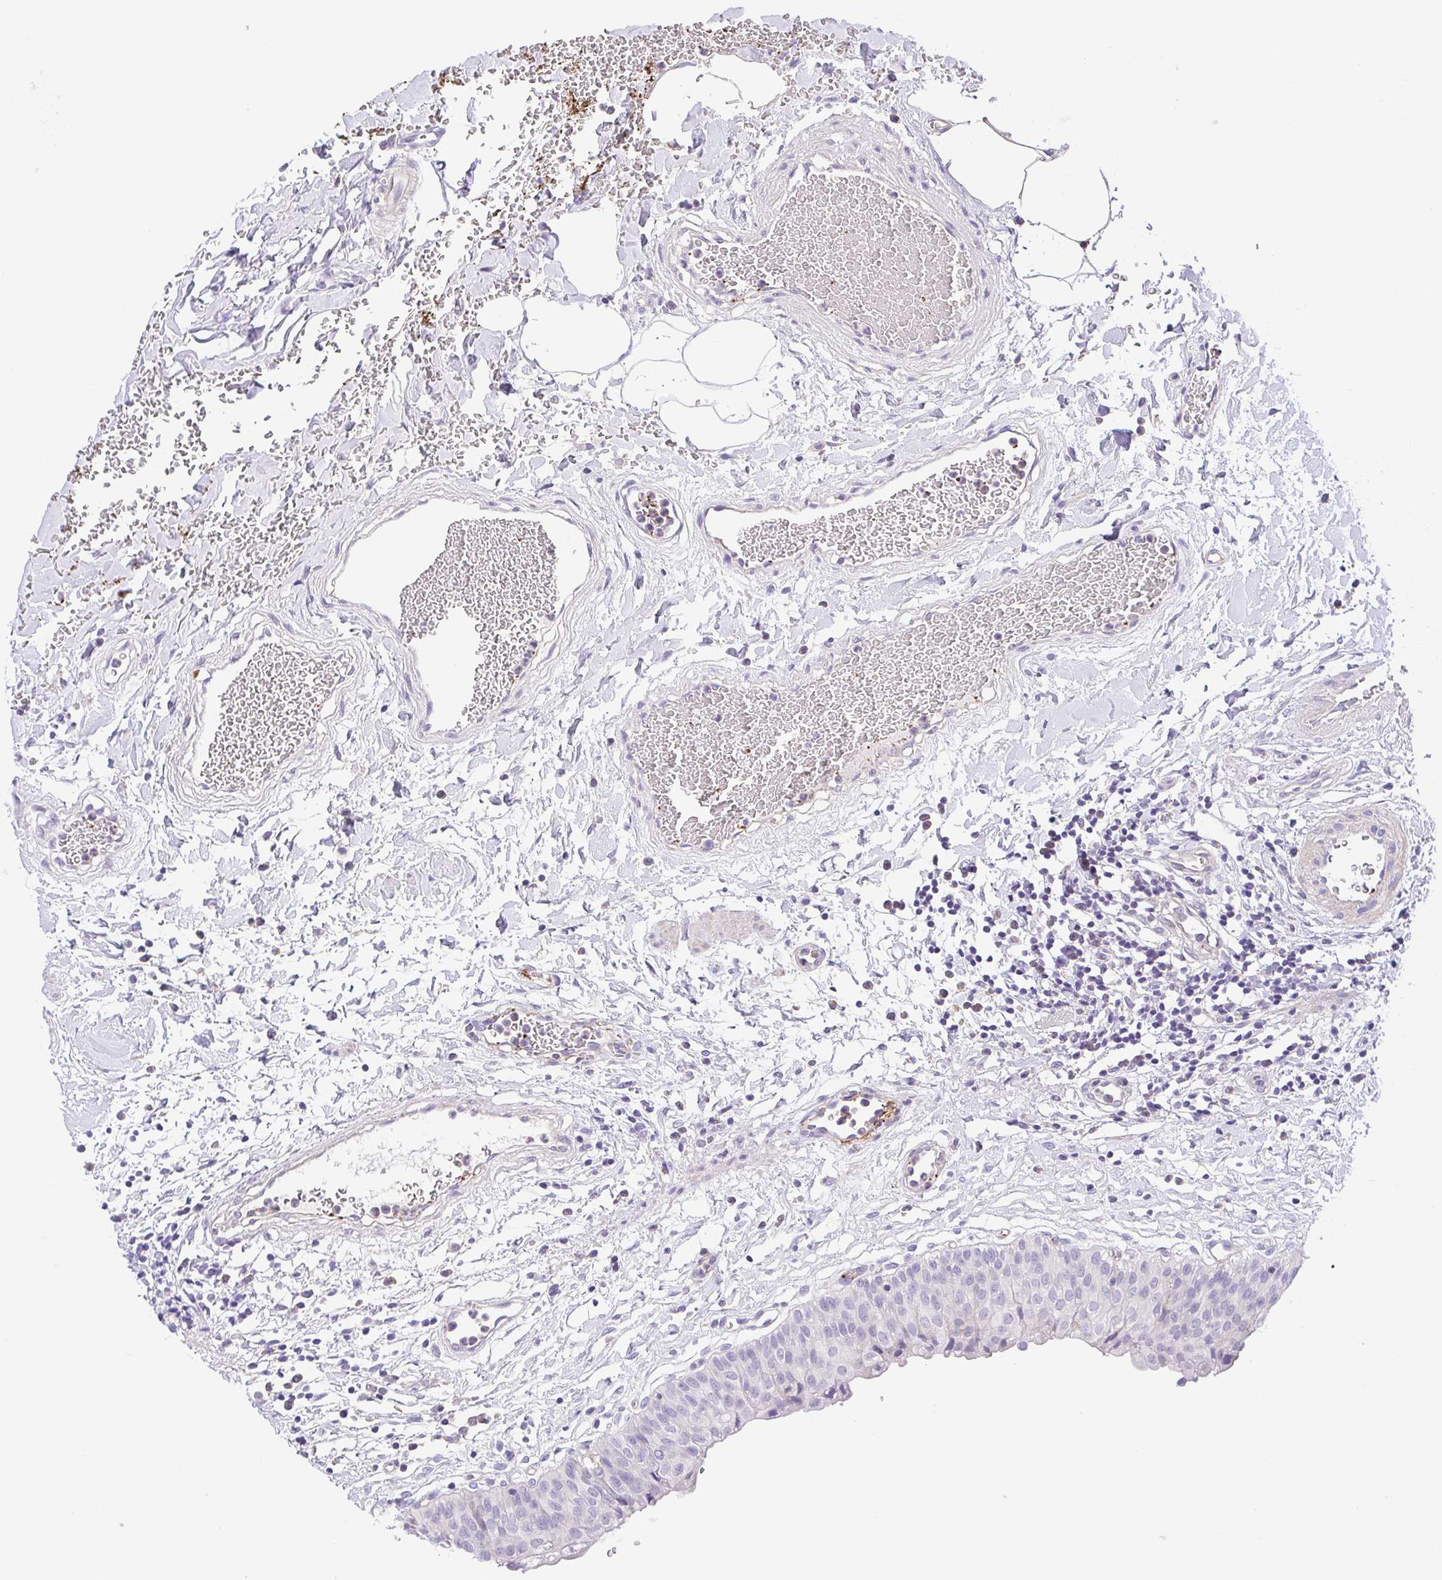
{"staining": {"intensity": "negative", "quantity": "none", "location": "none"}, "tissue": "urinary bladder", "cell_type": "Urothelial cells", "image_type": "normal", "snomed": [{"axis": "morphology", "description": "Normal tissue, NOS"}, {"axis": "topography", "description": "Urinary bladder"}], "caption": "The photomicrograph reveals no staining of urothelial cells in benign urinary bladder.", "gene": "PRR14L", "patient": {"sex": "male", "age": 55}}